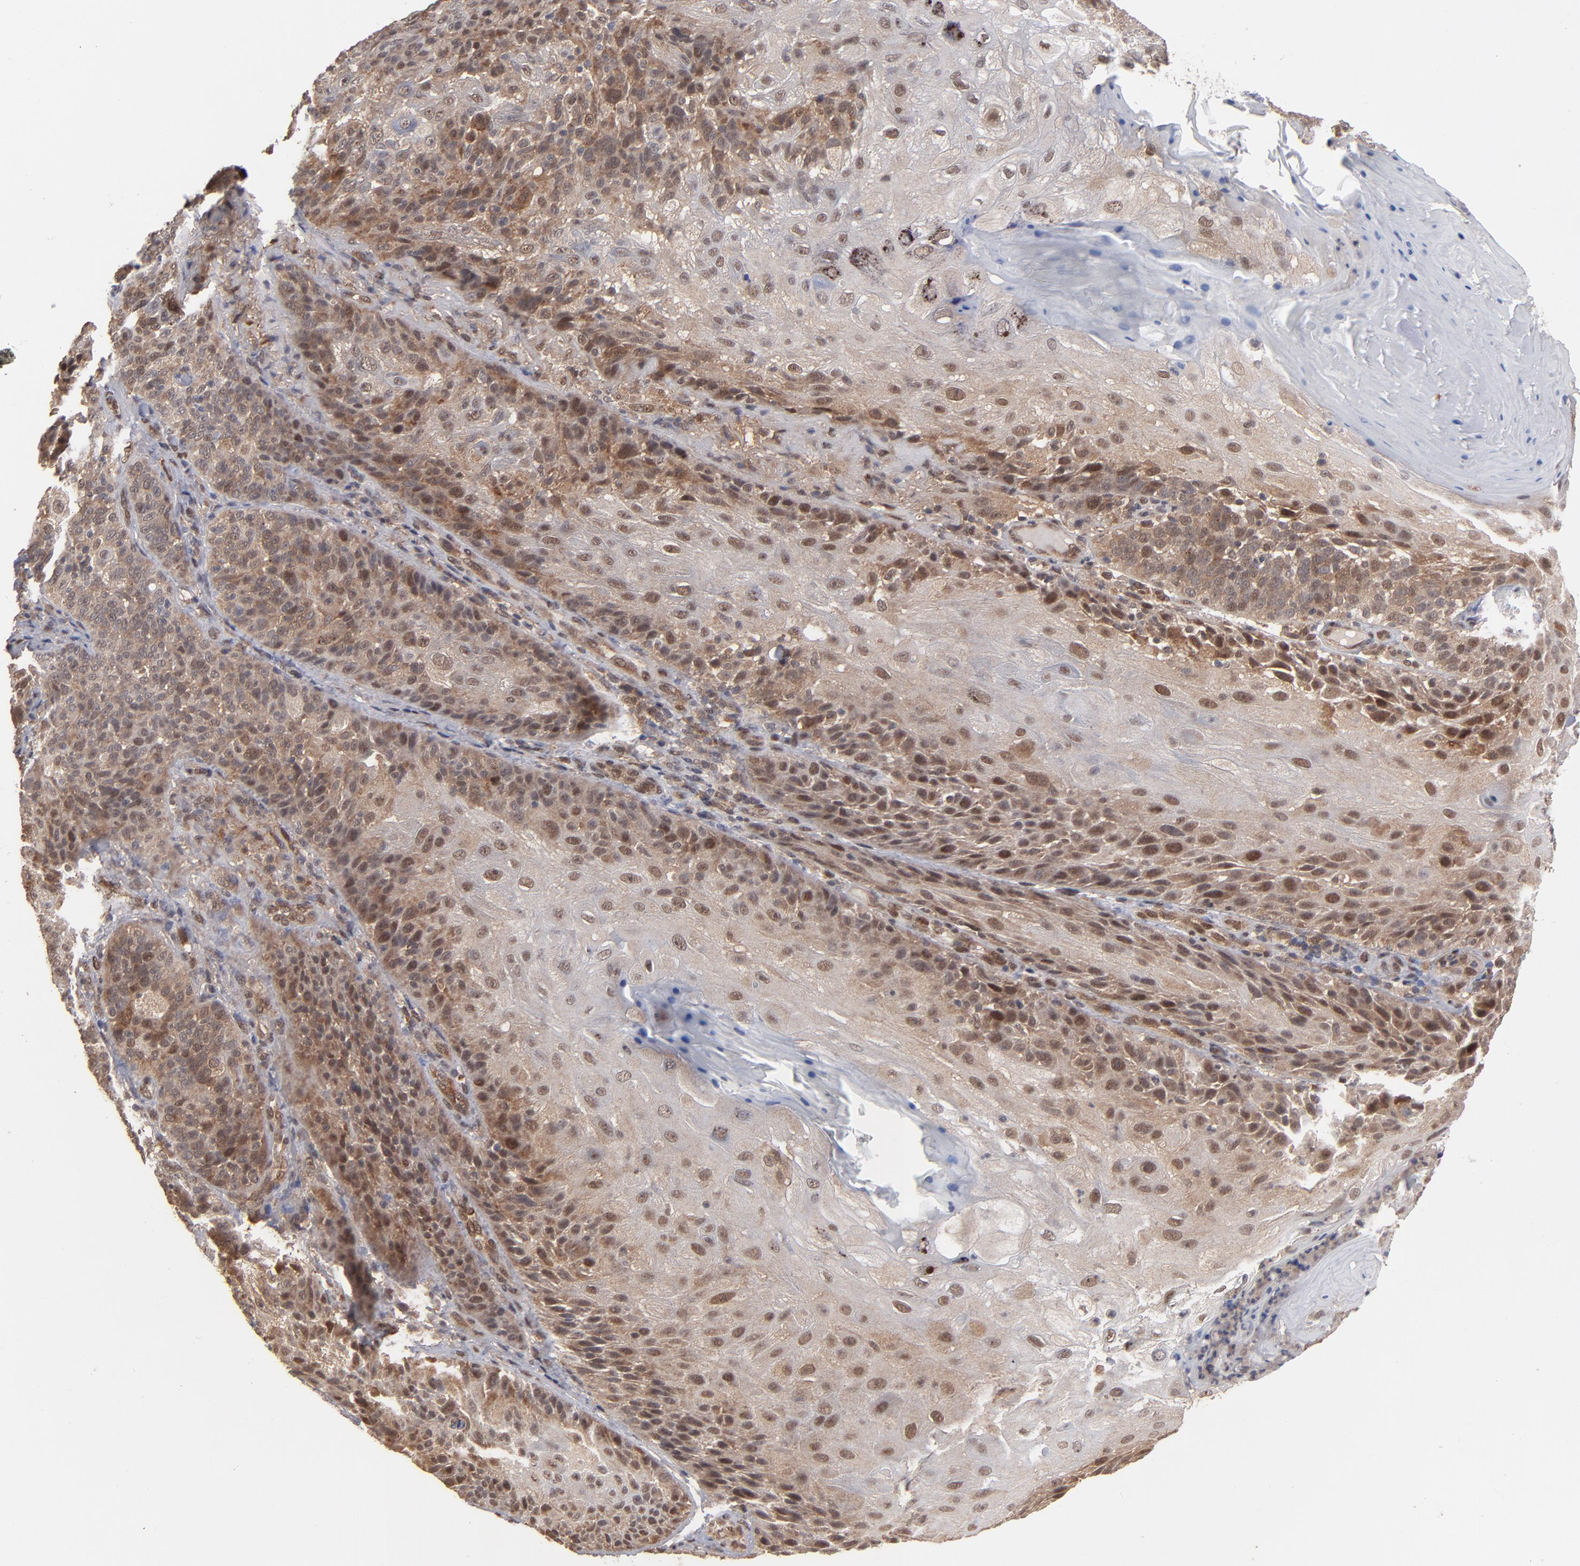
{"staining": {"intensity": "moderate", "quantity": ">75%", "location": "cytoplasmic/membranous,nuclear"}, "tissue": "skin cancer", "cell_type": "Tumor cells", "image_type": "cancer", "snomed": [{"axis": "morphology", "description": "Normal tissue, NOS"}, {"axis": "morphology", "description": "Squamous cell carcinoma, NOS"}, {"axis": "topography", "description": "Skin"}], "caption": "An IHC image of tumor tissue is shown. Protein staining in brown labels moderate cytoplasmic/membranous and nuclear positivity in skin cancer within tumor cells.", "gene": "HUWE1", "patient": {"sex": "female", "age": 83}}